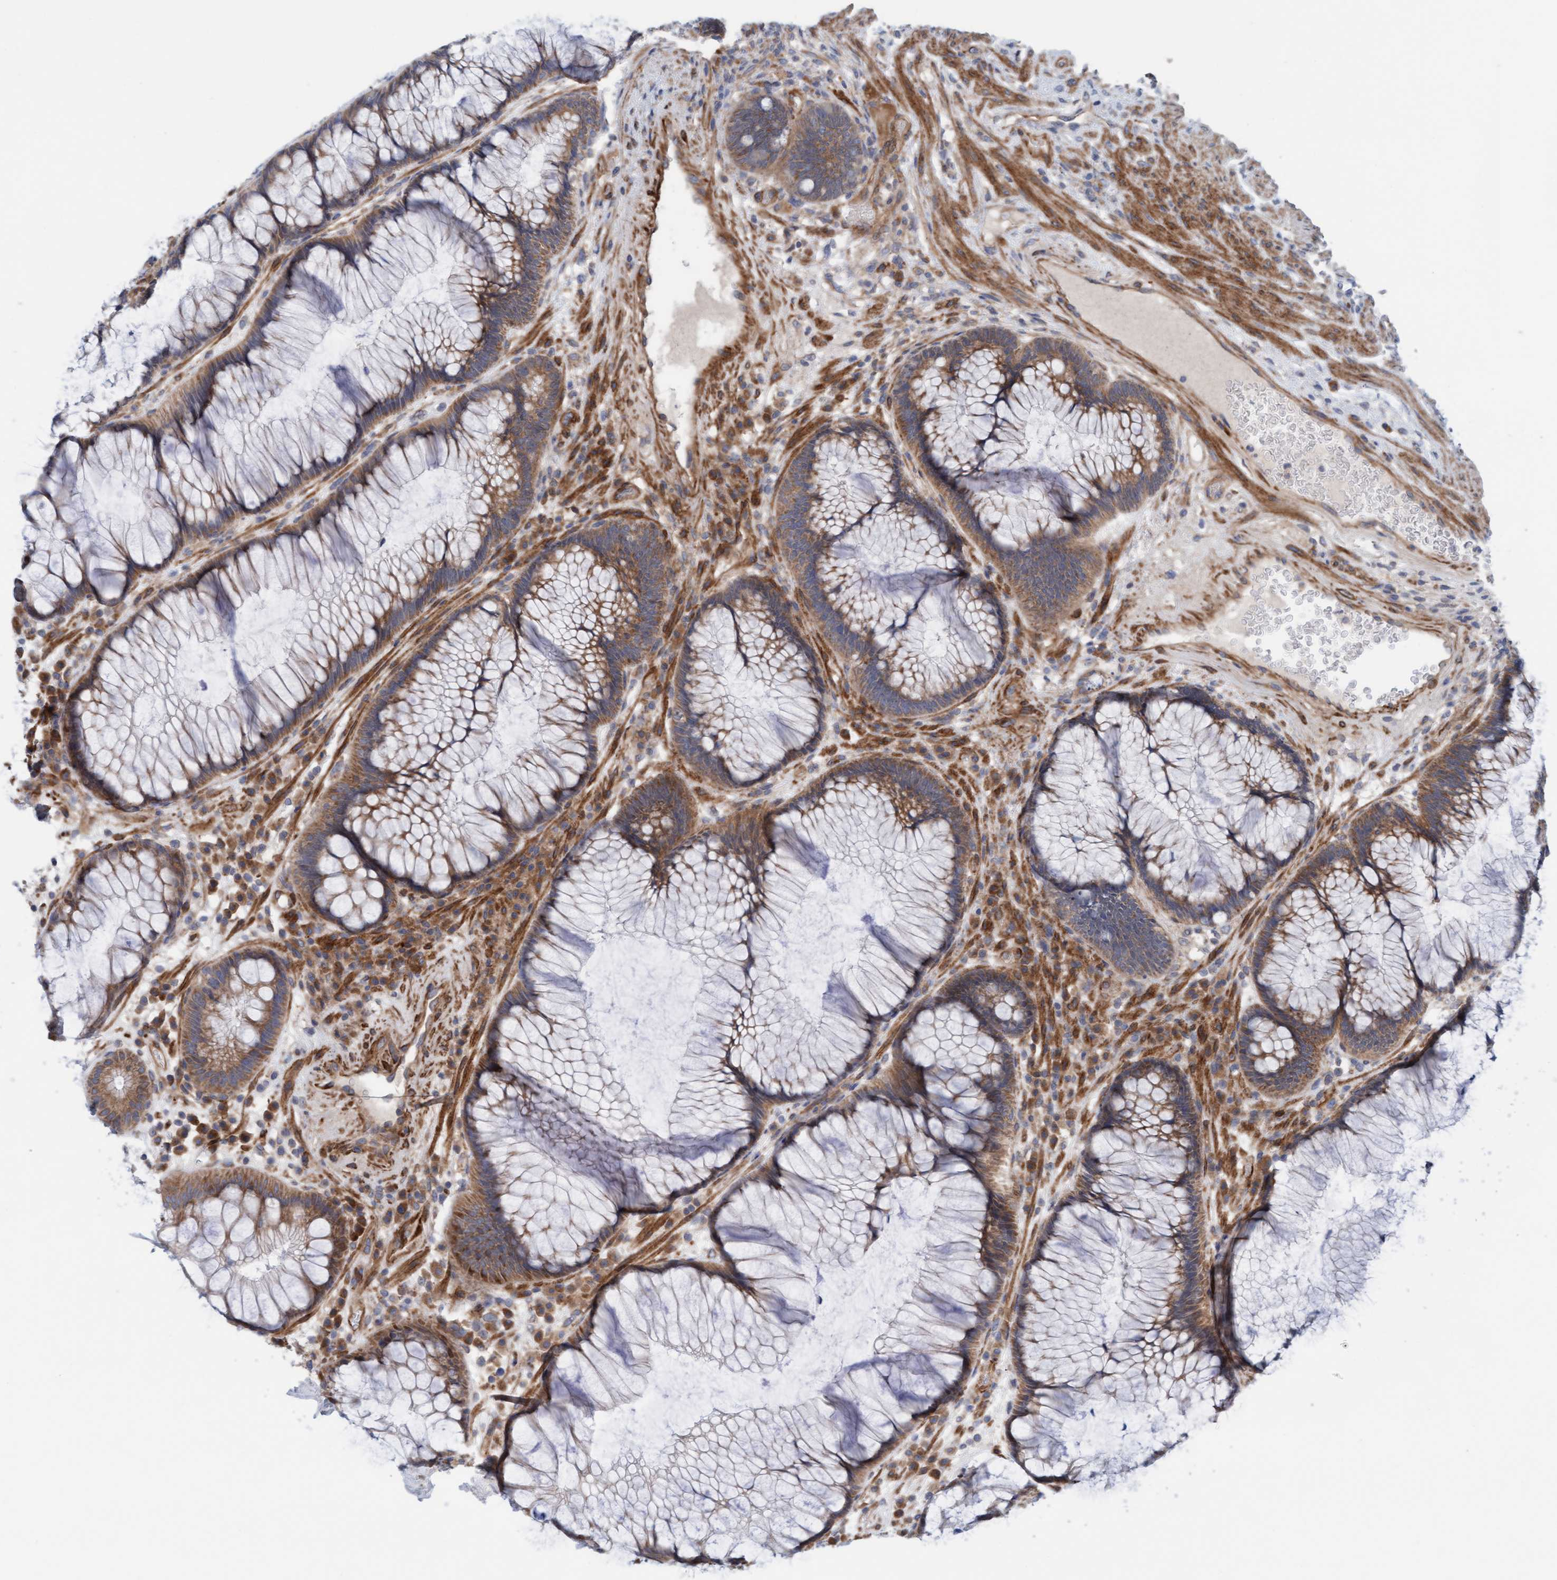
{"staining": {"intensity": "moderate", "quantity": "25%-75%", "location": "cytoplasmic/membranous"}, "tissue": "rectum", "cell_type": "Glandular cells", "image_type": "normal", "snomed": [{"axis": "morphology", "description": "Normal tissue, NOS"}, {"axis": "topography", "description": "Rectum"}], "caption": "Immunohistochemical staining of normal rectum reveals medium levels of moderate cytoplasmic/membranous staining in about 25%-75% of glandular cells. The staining was performed using DAB (3,3'-diaminobenzidine), with brown indicating positive protein expression. Nuclei are stained blue with hematoxylin.", "gene": "CDK5RAP3", "patient": {"sex": "male", "age": 51}}